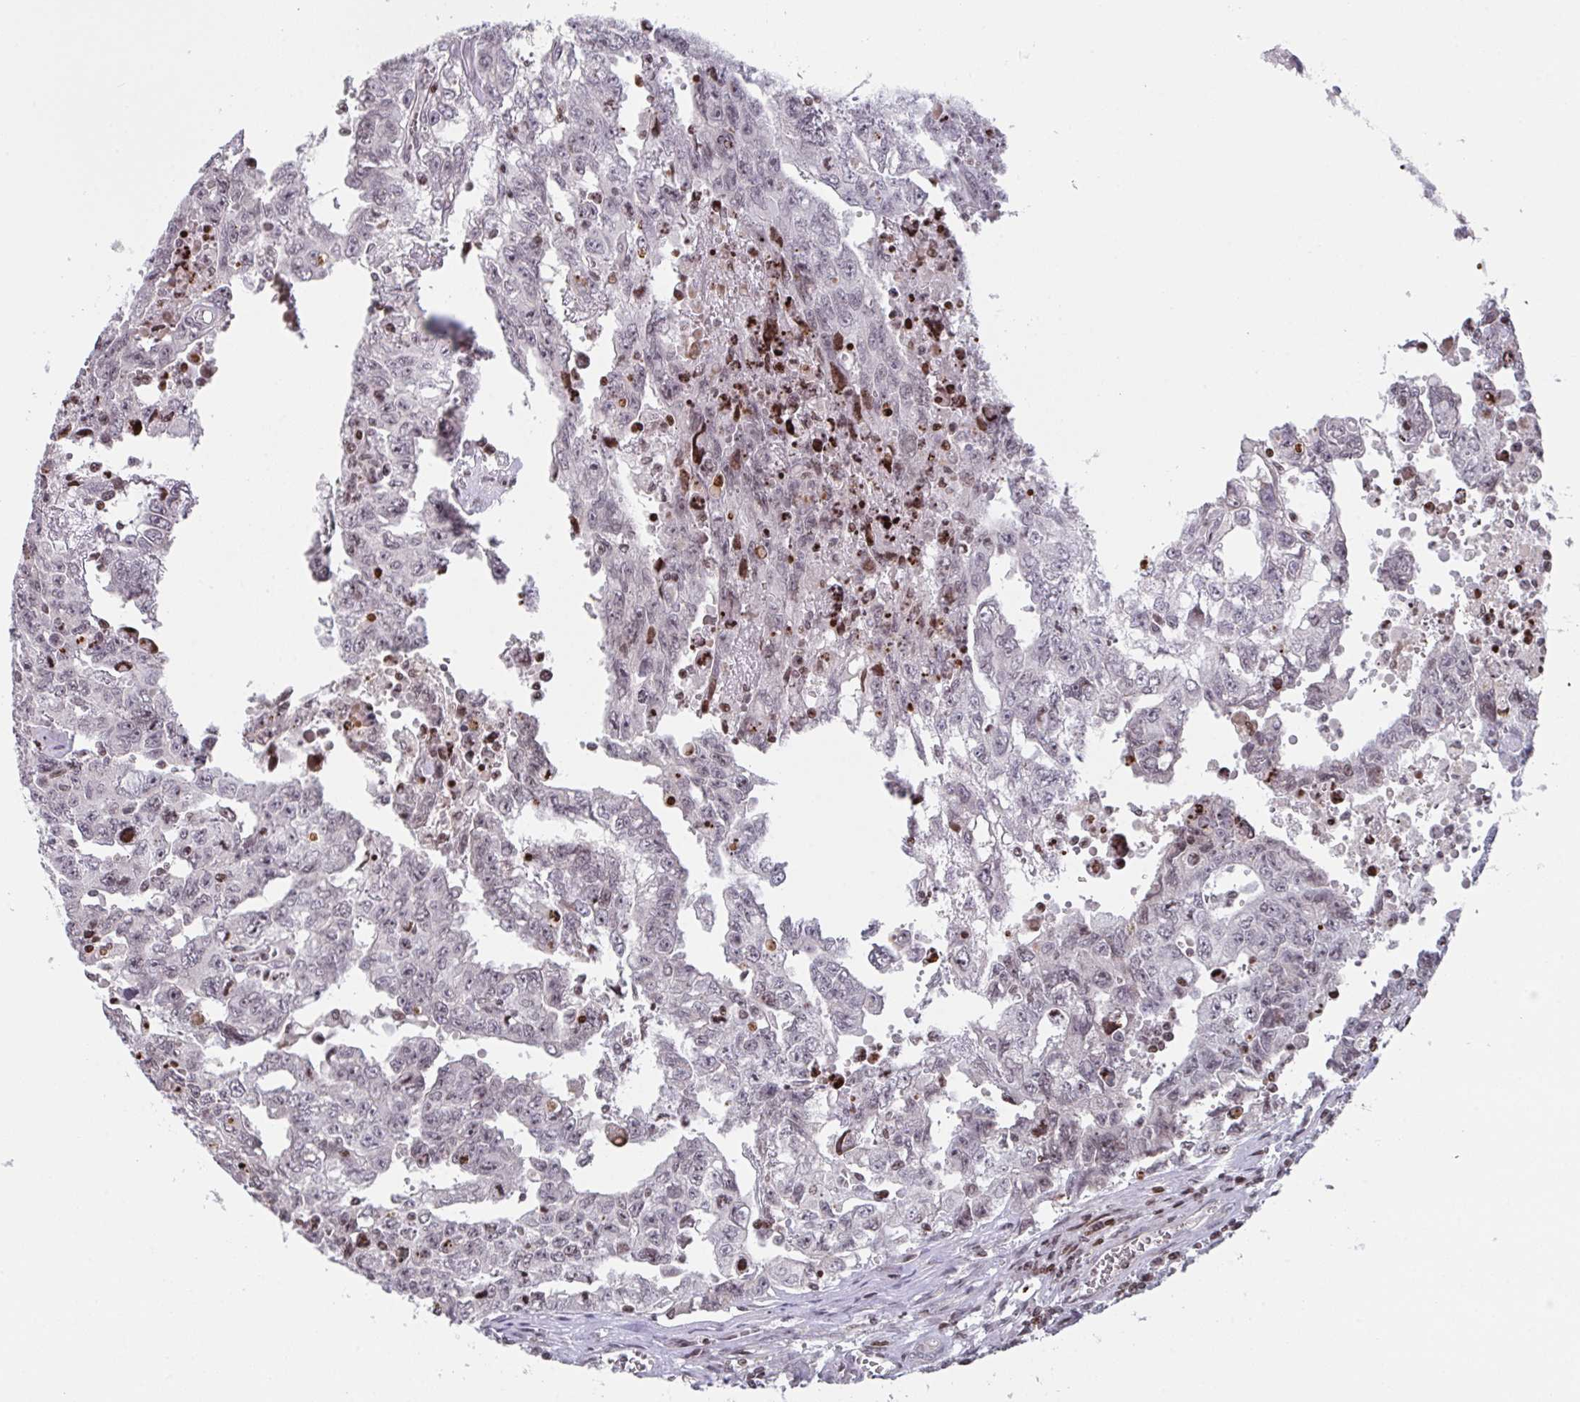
{"staining": {"intensity": "negative", "quantity": "none", "location": "none"}, "tissue": "testis cancer", "cell_type": "Tumor cells", "image_type": "cancer", "snomed": [{"axis": "morphology", "description": "Carcinoma, Embryonal, NOS"}, {"axis": "topography", "description": "Testis"}], "caption": "Testis embryonal carcinoma stained for a protein using immunohistochemistry displays no positivity tumor cells.", "gene": "PCDHB8", "patient": {"sex": "male", "age": 24}}